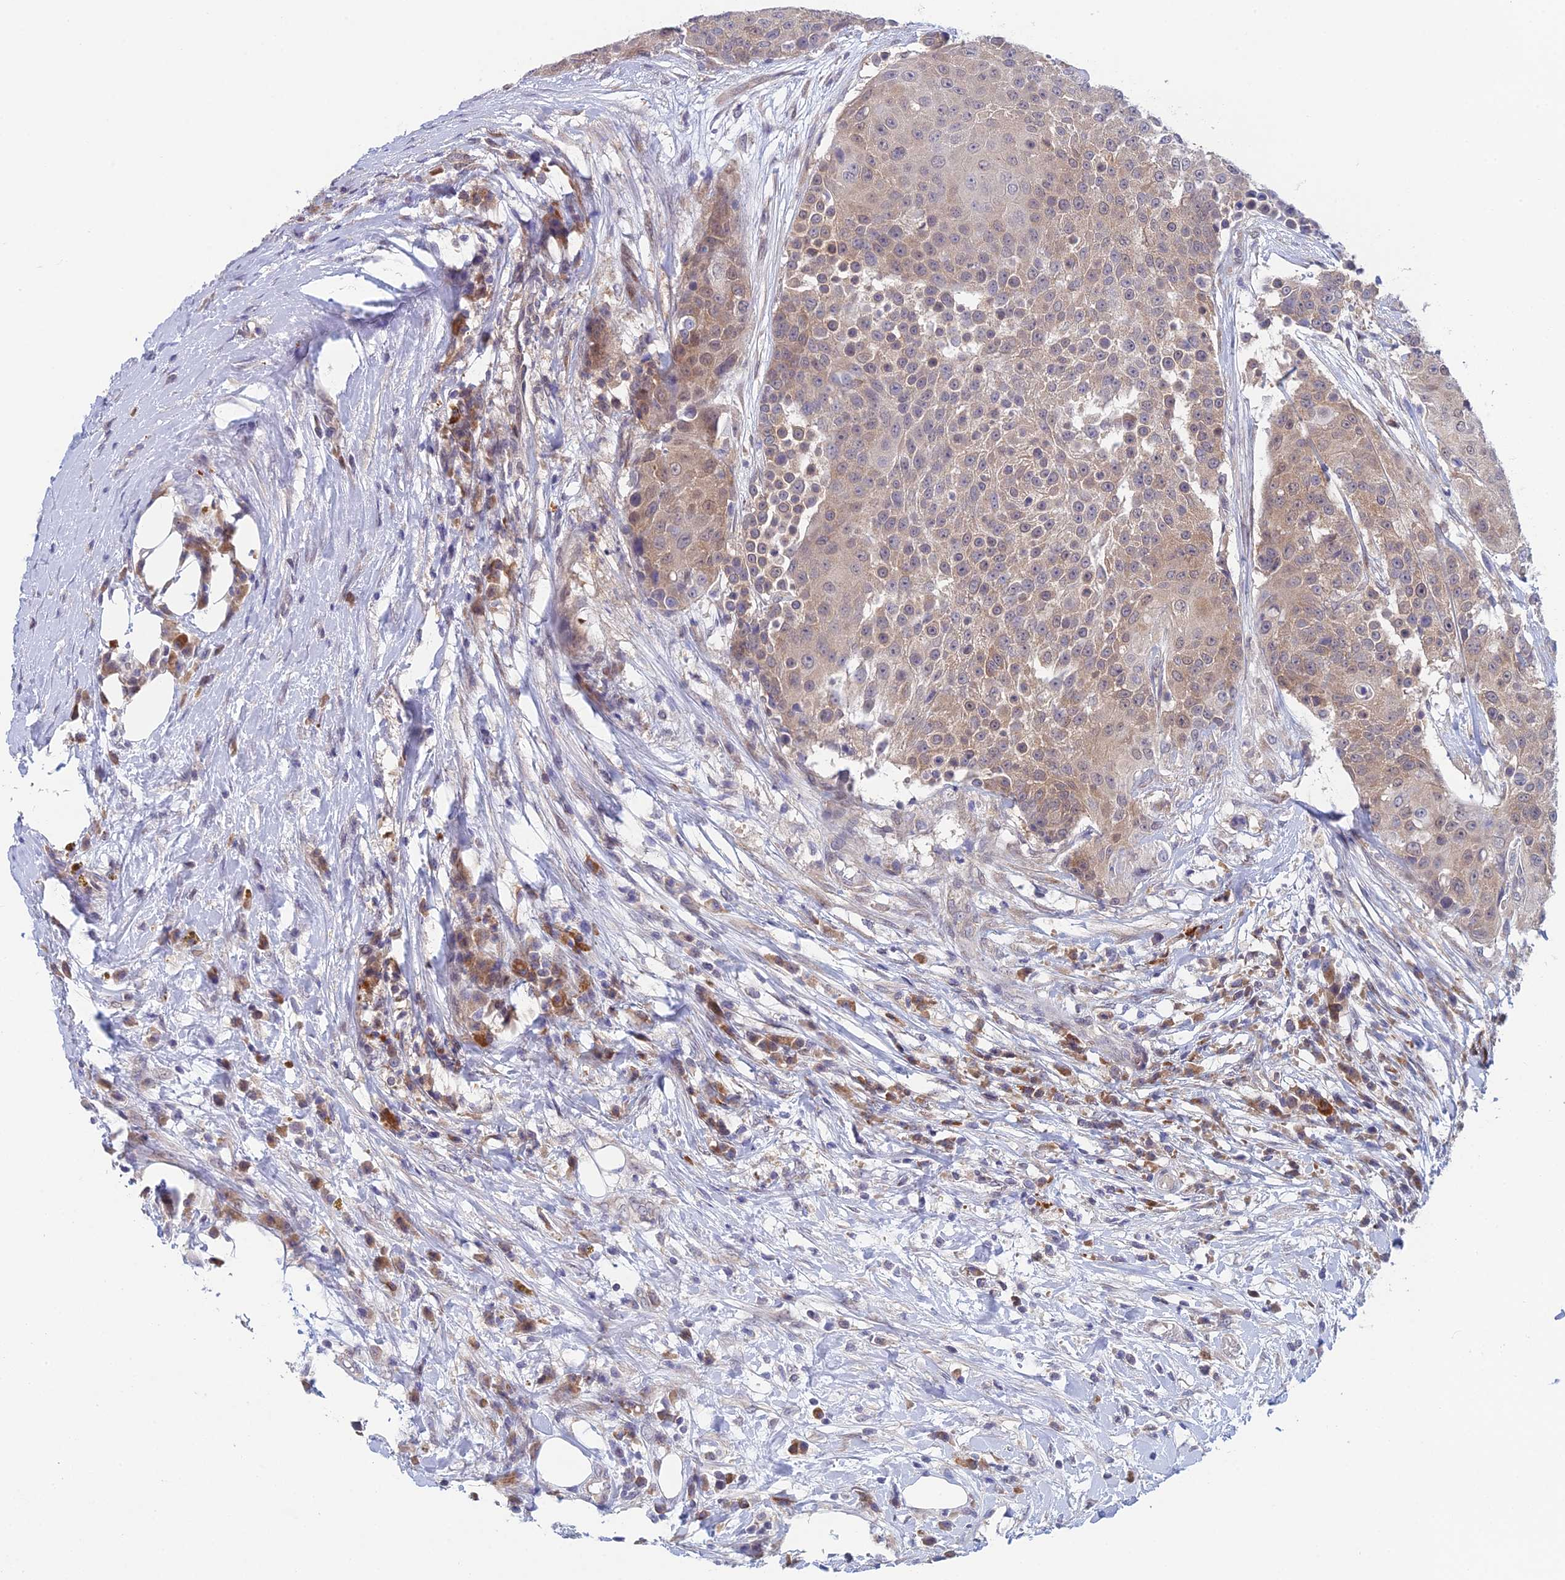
{"staining": {"intensity": "weak", "quantity": "25%-75%", "location": "cytoplasmic/membranous"}, "tissue": "urothelial cancer", "cell_type": "Tumor cells", "image_type": "cancer", "snomed": [{"axis": "morphology", "description": "Urothelial carcinoma, High grade"}, {"axis": "topography", "description": "Urinary bladder"}], "caption": "Brown immunohistochemical staining in urothelial cancer reveals weak cytoplasmic/membranous positivity in about 25%-75% of tumor cells. The staining is performed using DAB brown chromogen to label protein expression. The nuclei are counter-stained blue using hematoxylin.", "gene": "SRA1", "patient": {"sex": "female", "age": 63}}